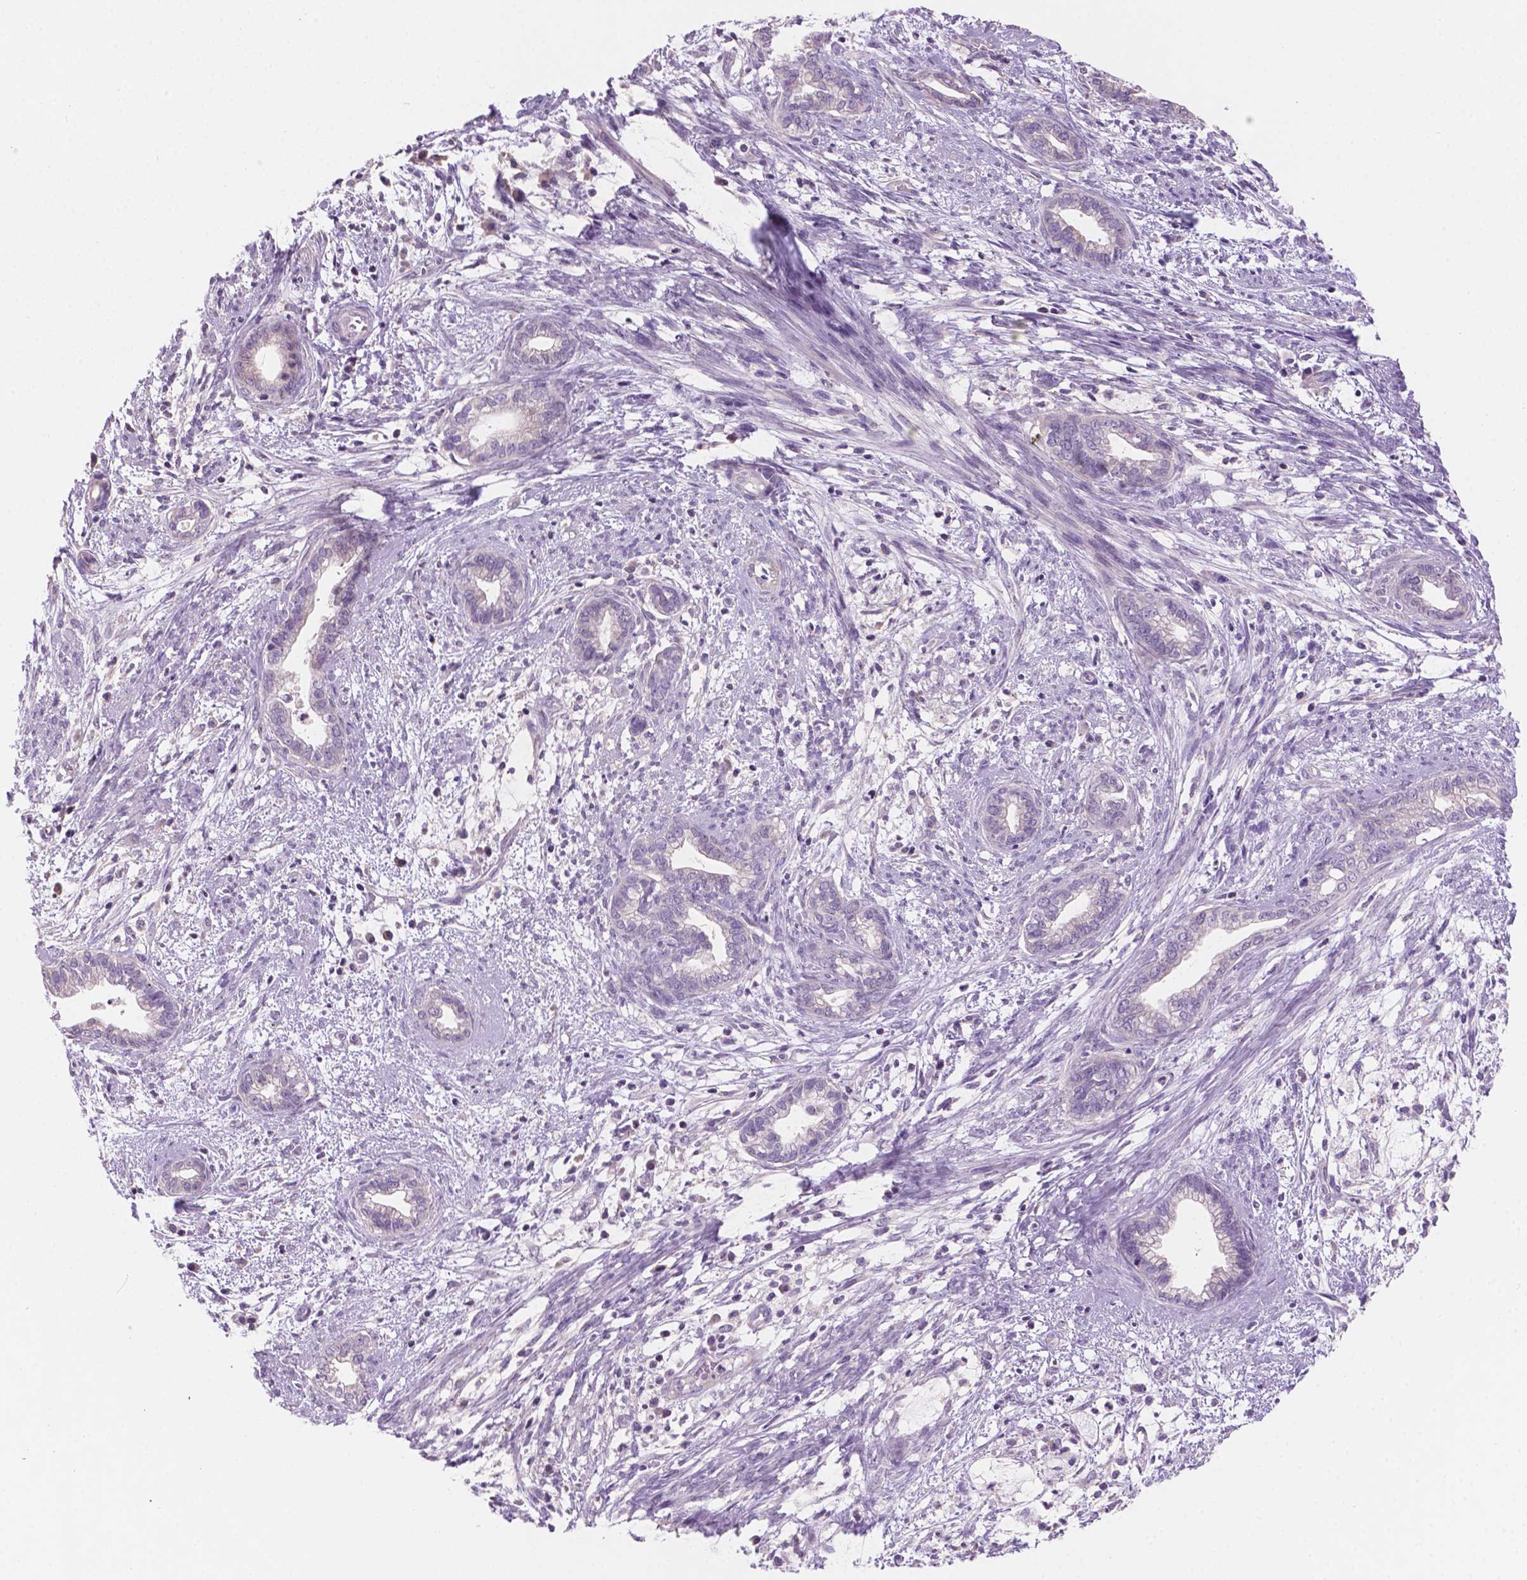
{"staining": {"intensity": "negative", "quantity": "none", "location": "none"}, "tissue": "cervical cancer", "cell_type": "Tumor cells", "image_type": "cancer", "snomed": [{"axis": "morphology", "description": "Adenocarcinoma, NOS"}, {"axis": "topography", "description": "Cervix"}], "caption": "Tumor cells show no significant protein positivity in cervical cancer (adenocarcinoma). (Immunohistochemistry (ihc), brightfield microscopy, high magnification).", "gene": "SBSN", "patient": {"sex": "female", "age": 62}}